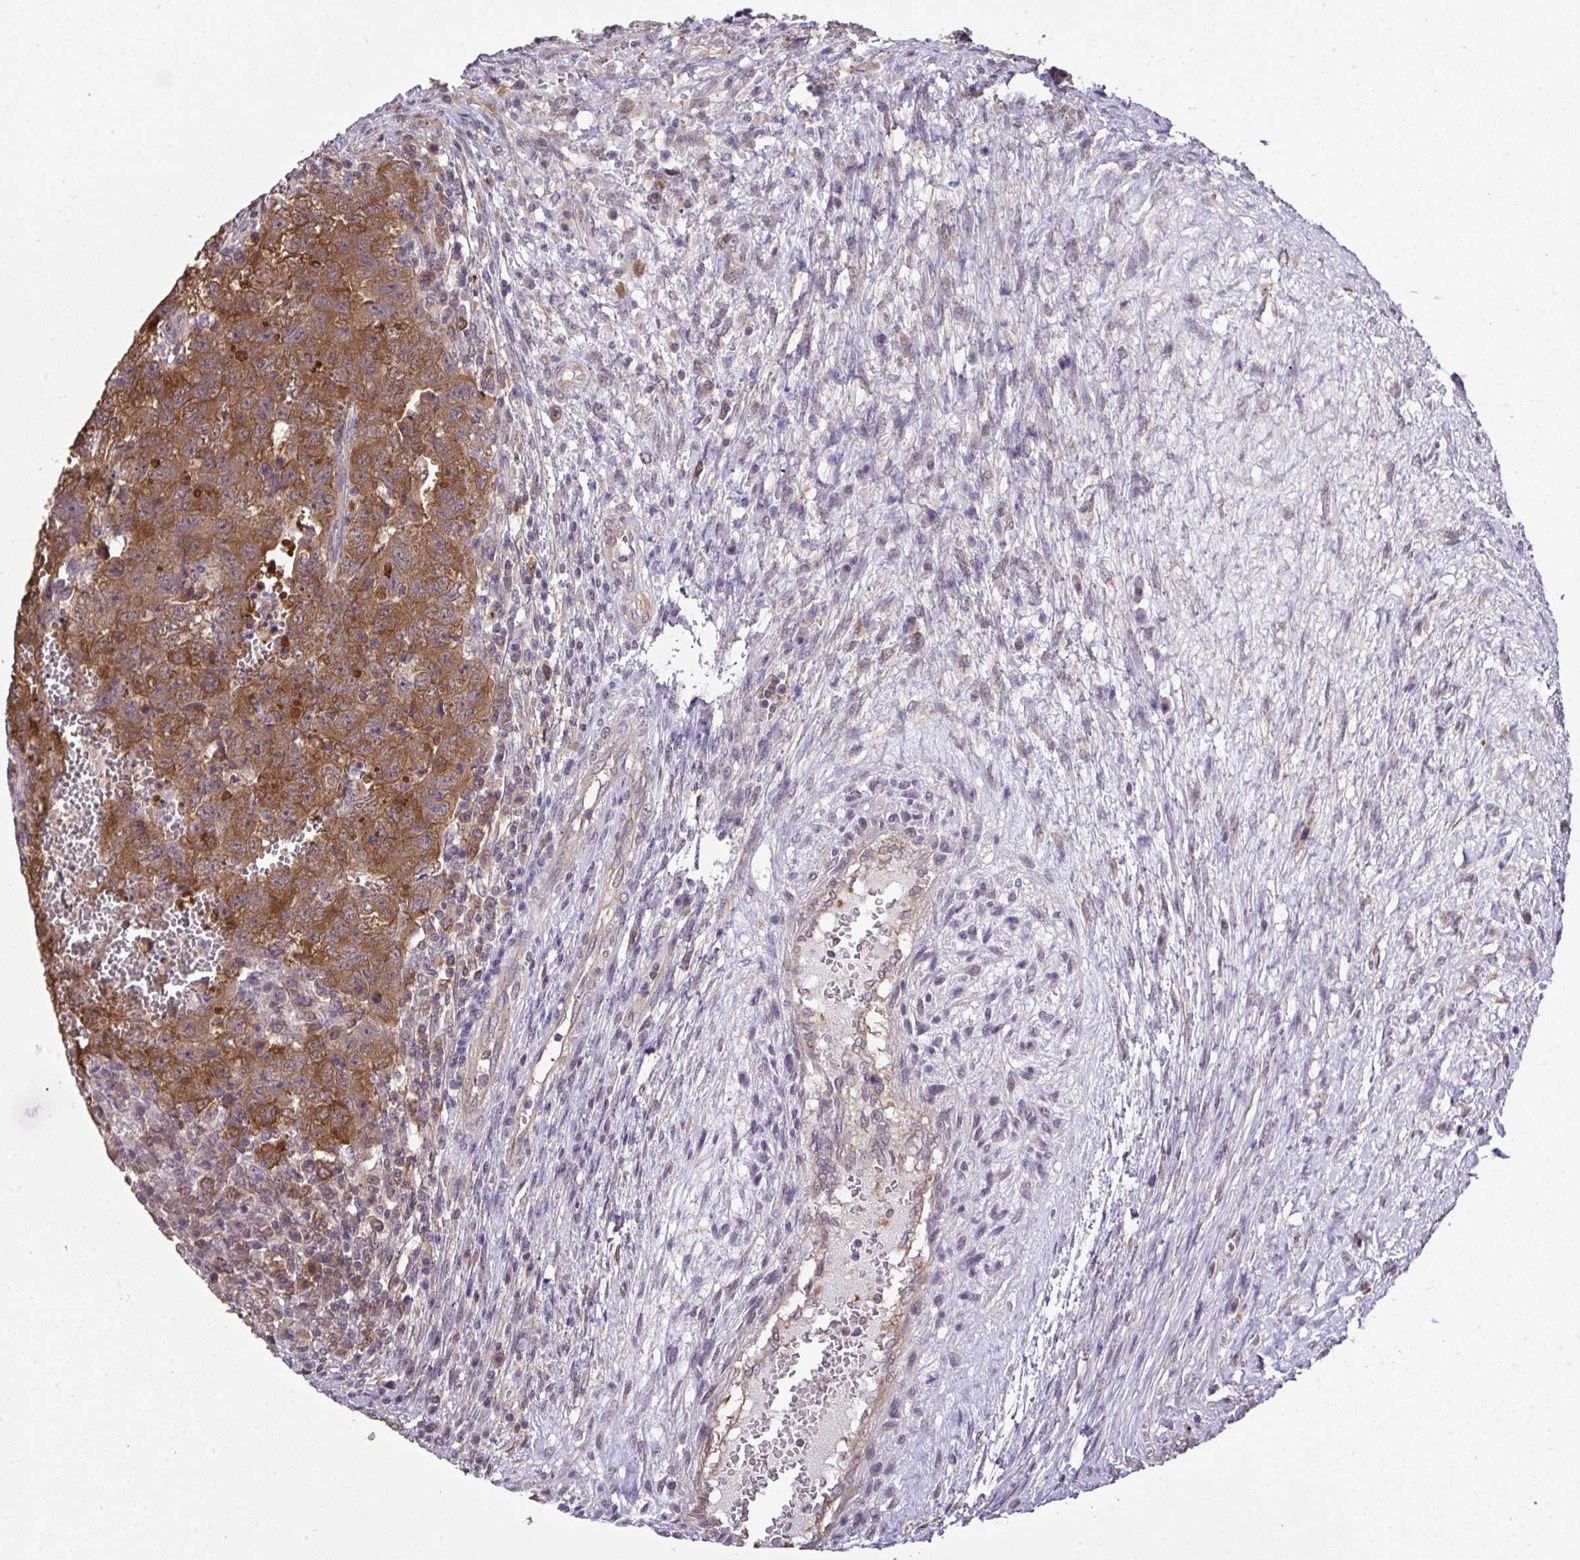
{"staining": {"intensity": "moderate", "quantity": ">75%", "location": "cytoplasmic/membranous"}, "tissue": "testis cancer", "cell_type": "Tumor cells", "image_type": "cancer", "snomed": [{"axis": "morphology", "description": "Carcinoma, Embryonal, NOS"}, {"axis": "topography", "description": "Testis"}], "caption": "Protein analysis of testis cancer tissue exhibits moderate cytoplasmic/membranous staining in approximately >75% of tumor cells.", "gene": "C12orf57", "patient": {"sex": "male", "age": 26}}